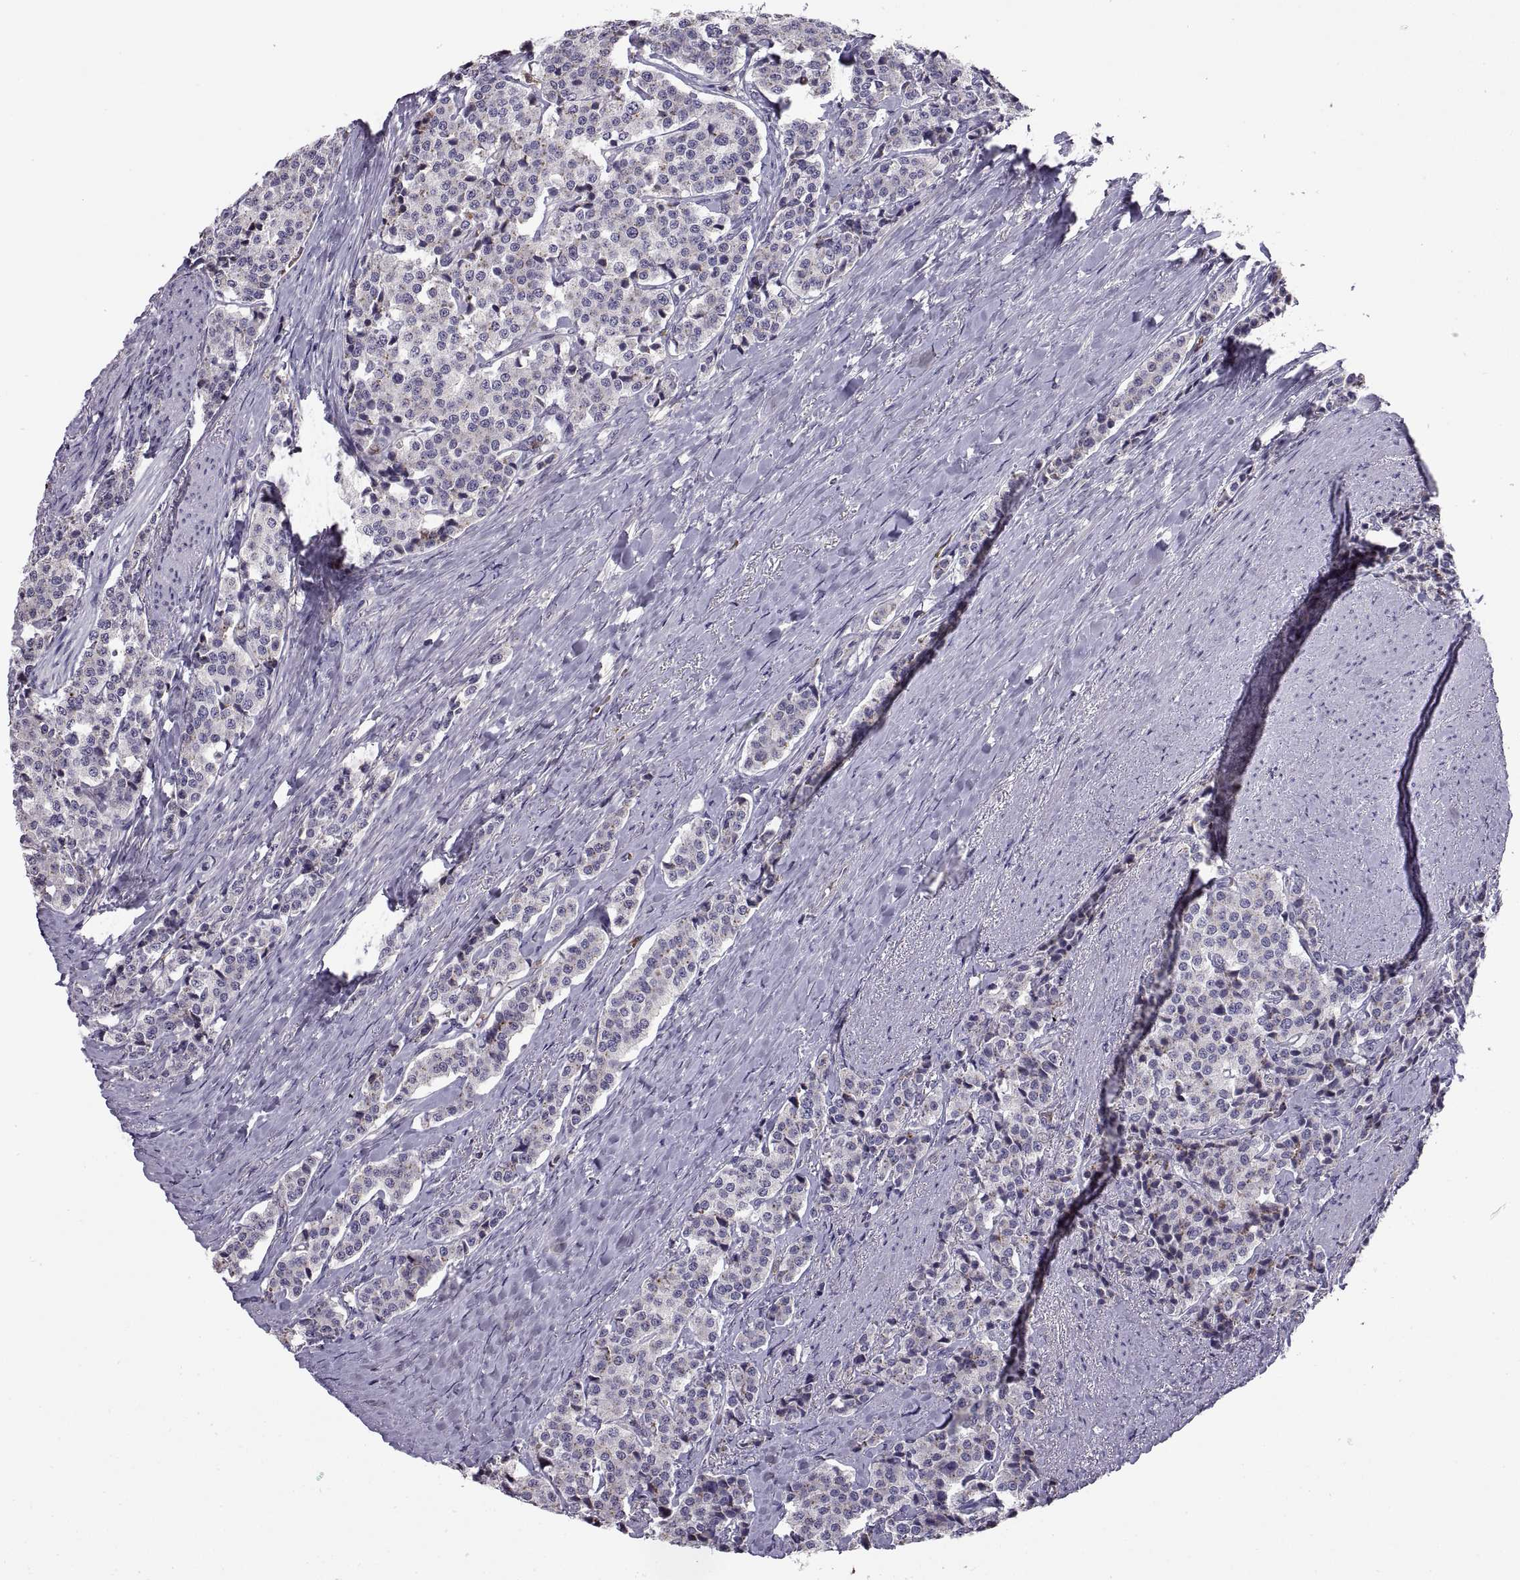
{"staining": {"intensity": "negative", "quantity": "none", "location": "none"}, "tissue": "carcinoid", "cell_type": "Tumor cells", "image_type": "cancer", "snomed": [{"axis": "morphology", "description": "Carcinoid, malignant, NOS"}, {"axis": "topography", "description": "Small intestine"}], "caption": "Tumor cells are negative for protein expression in human carcinoid. (DAB immunohistochemistry (IHC) visualized using brightfield microscopy, high magnification).", "gene": "DOK3", "patient": {"sex": "female", "age": 58}}